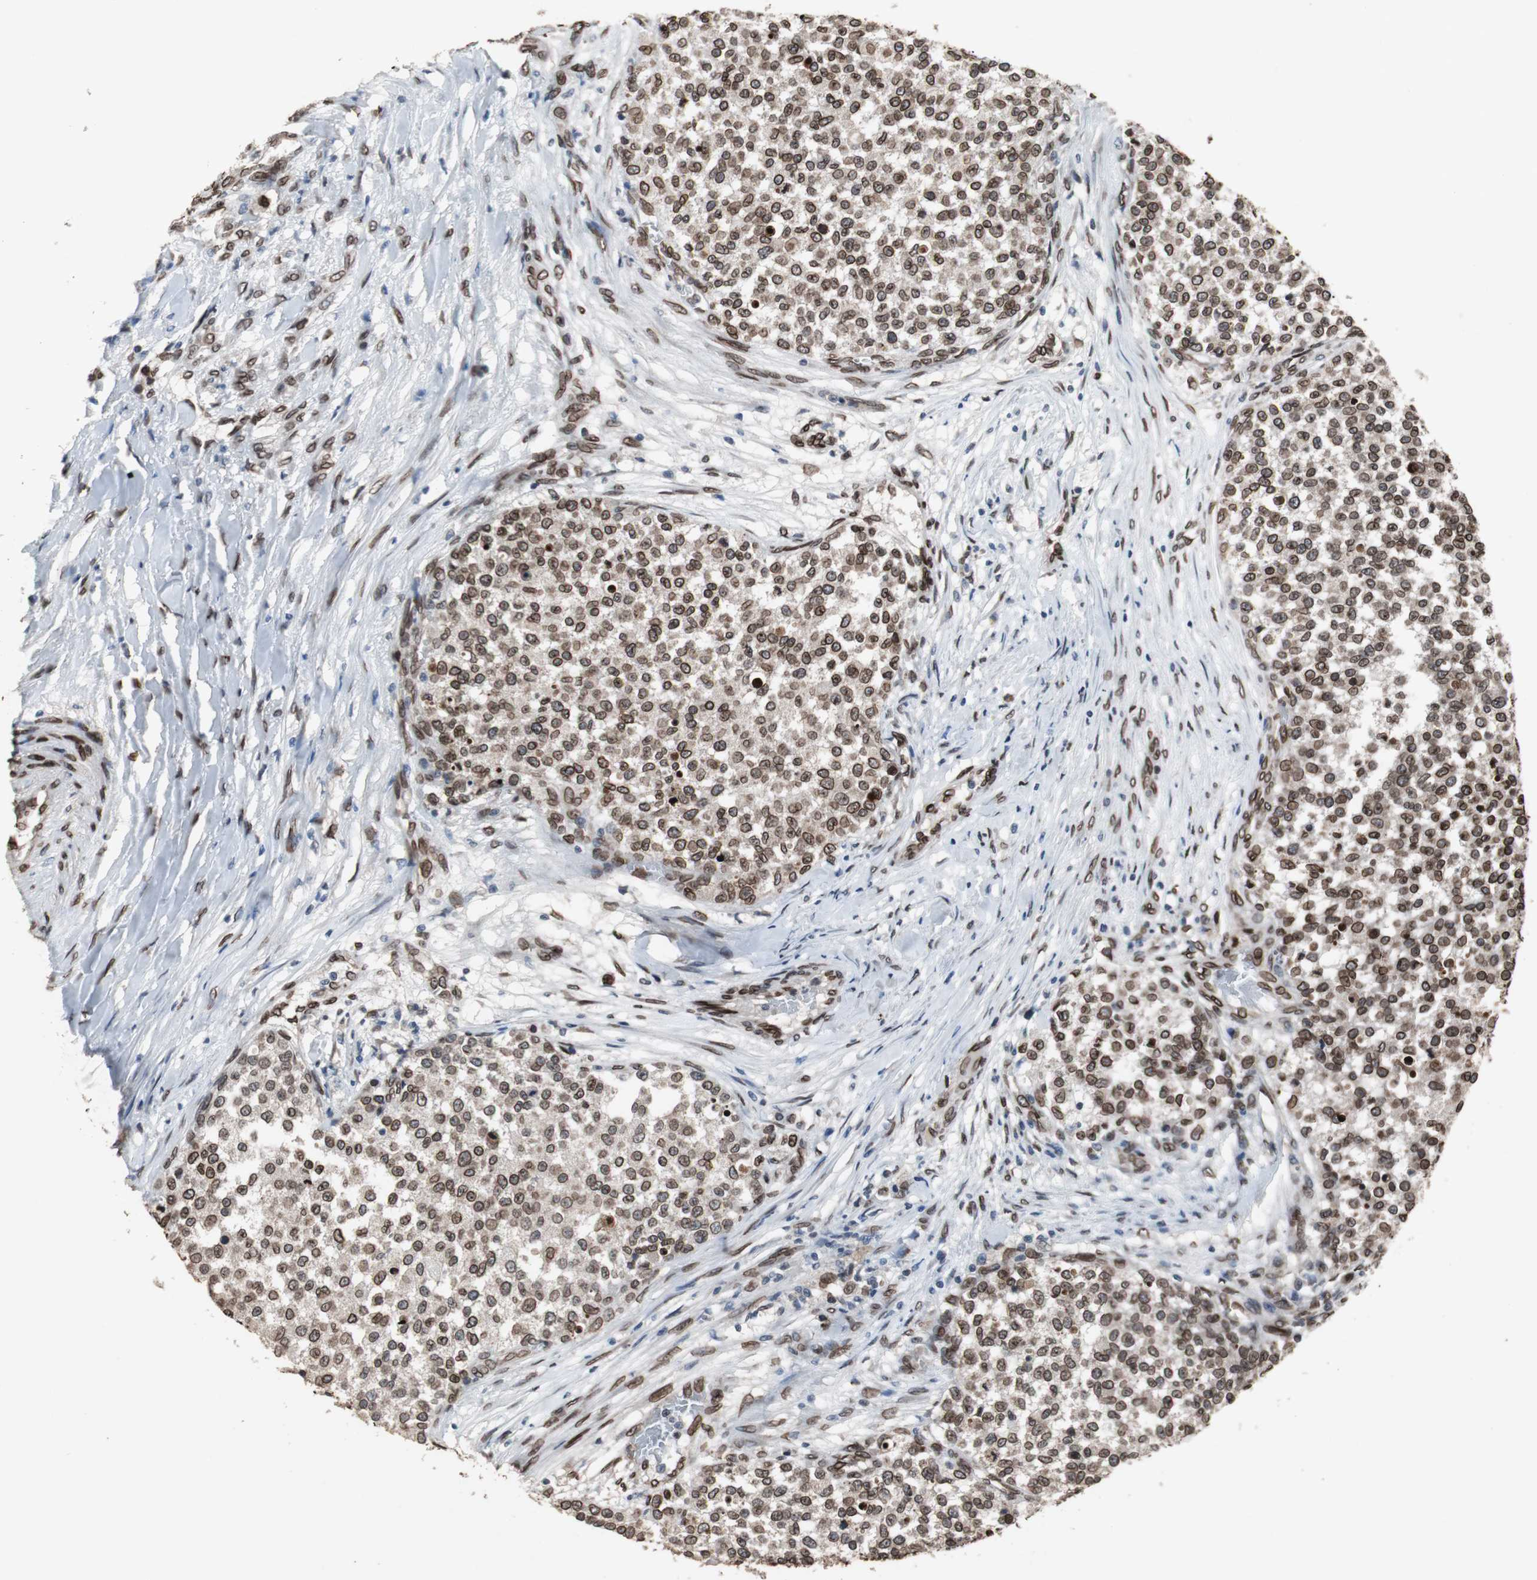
{"staining": {"intensity": "strong", "quantity": ">75%", "location": "cytoplasmic/membranous,nuclear"}, "tissue": "testis cancer", "cell_type": "Tumor cells", "image_type": "cancer", "snomed": [{"axis": "morphology", "description": "Seminoma, NOS"}, {"axis": "topography", "description": "Testis"}], "caption": "Seminoma (testis) stained with a brown dye reveals strong cytoplasmic/membranous and nuclear positive staining in approximately >75% of tumor cells.", "gene": "LMNA", "patient": {"sex": "male", "age": 59}}